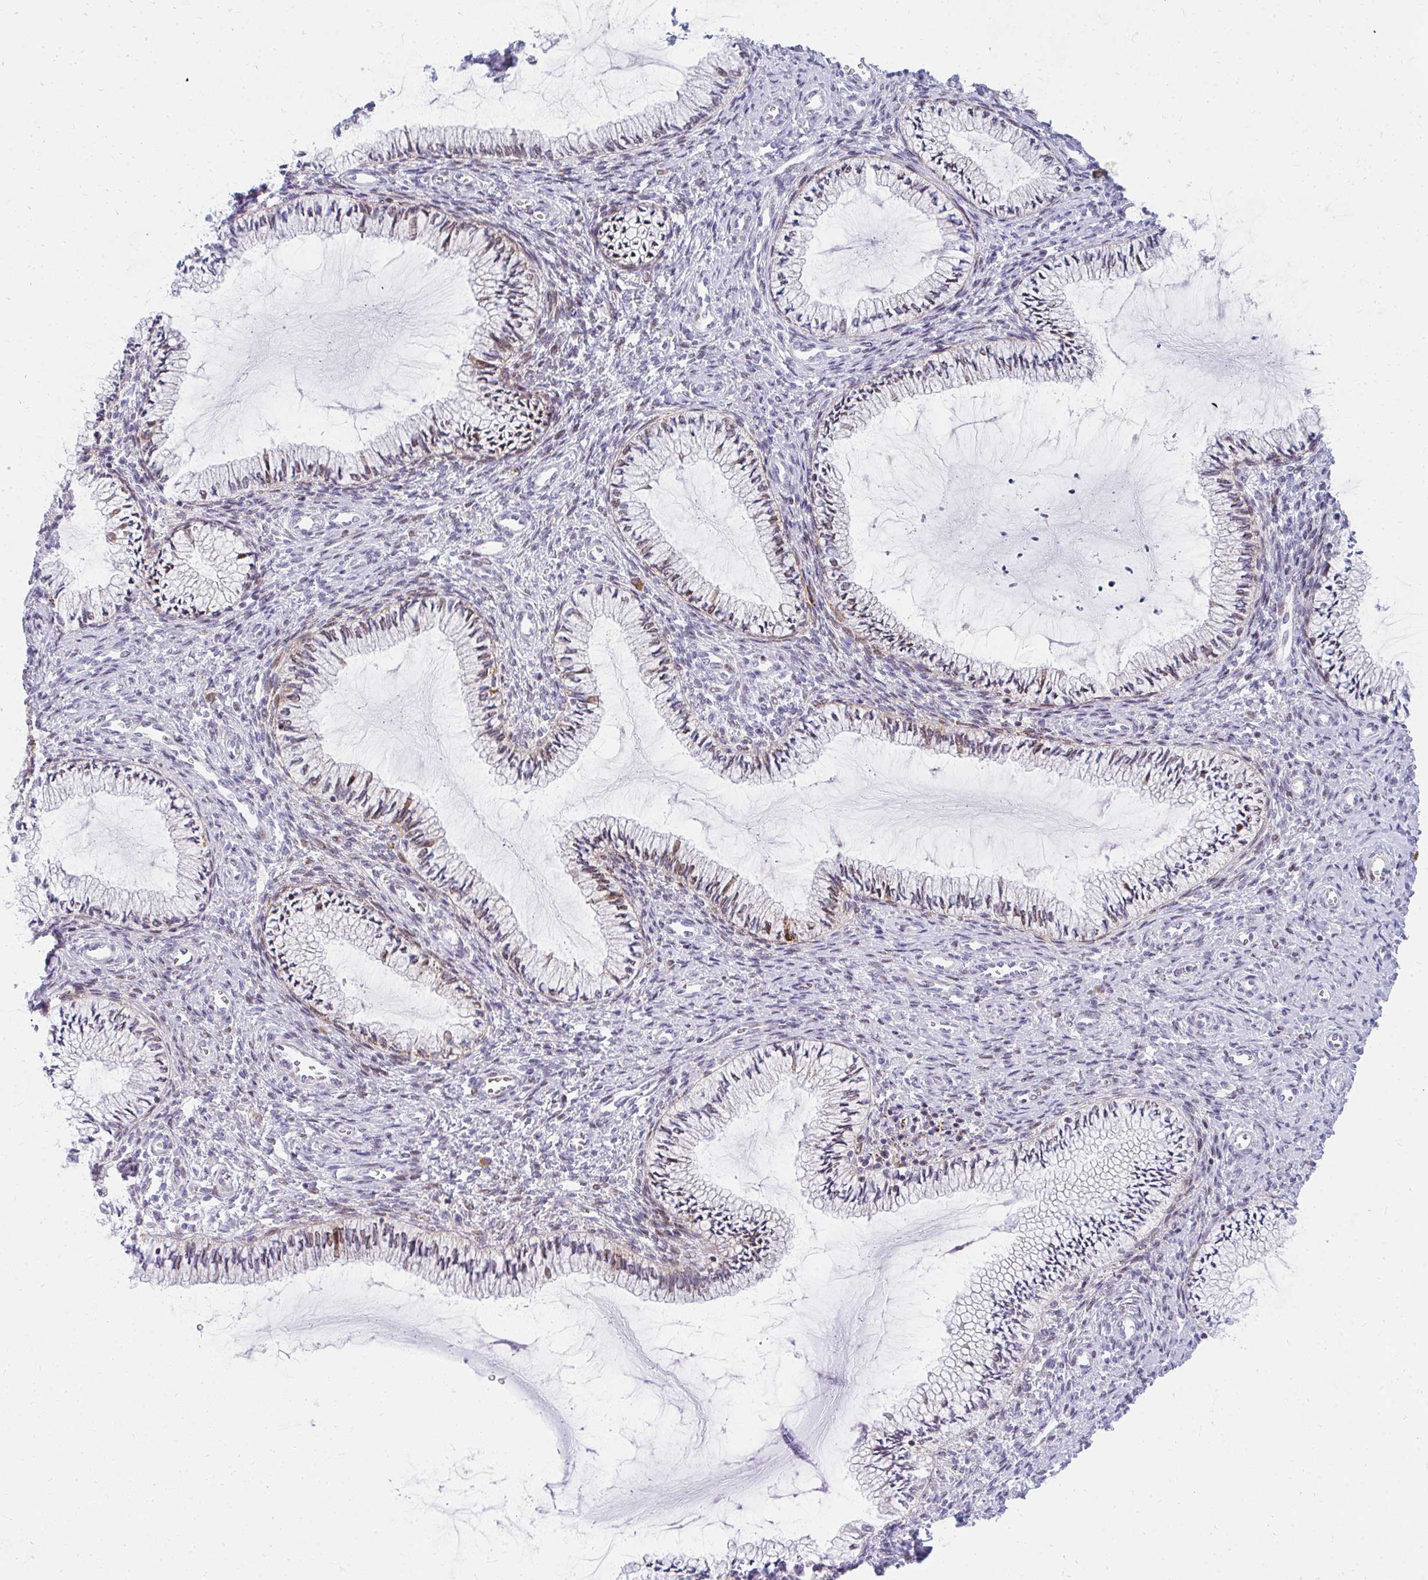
{"staining": {"intensity": "strong", "quantity": "<25%", "location": "cytoplasmic/membranous"}, "tissue": "cervix", "cell_type": "Glandular cells", "image_type": "normal", "snomed": [{"axis": "morphology", "description": "Normal tissue, NOS"}, {"axis": "topography", "description": "Cervix"}], "caption": "Glandular cells reveal strong cytoplasmic/membranous expression in about <25% of cells in normal cervix.", "gene": "PLA2G5", "patient": {"sex": "female", "age": 24}}